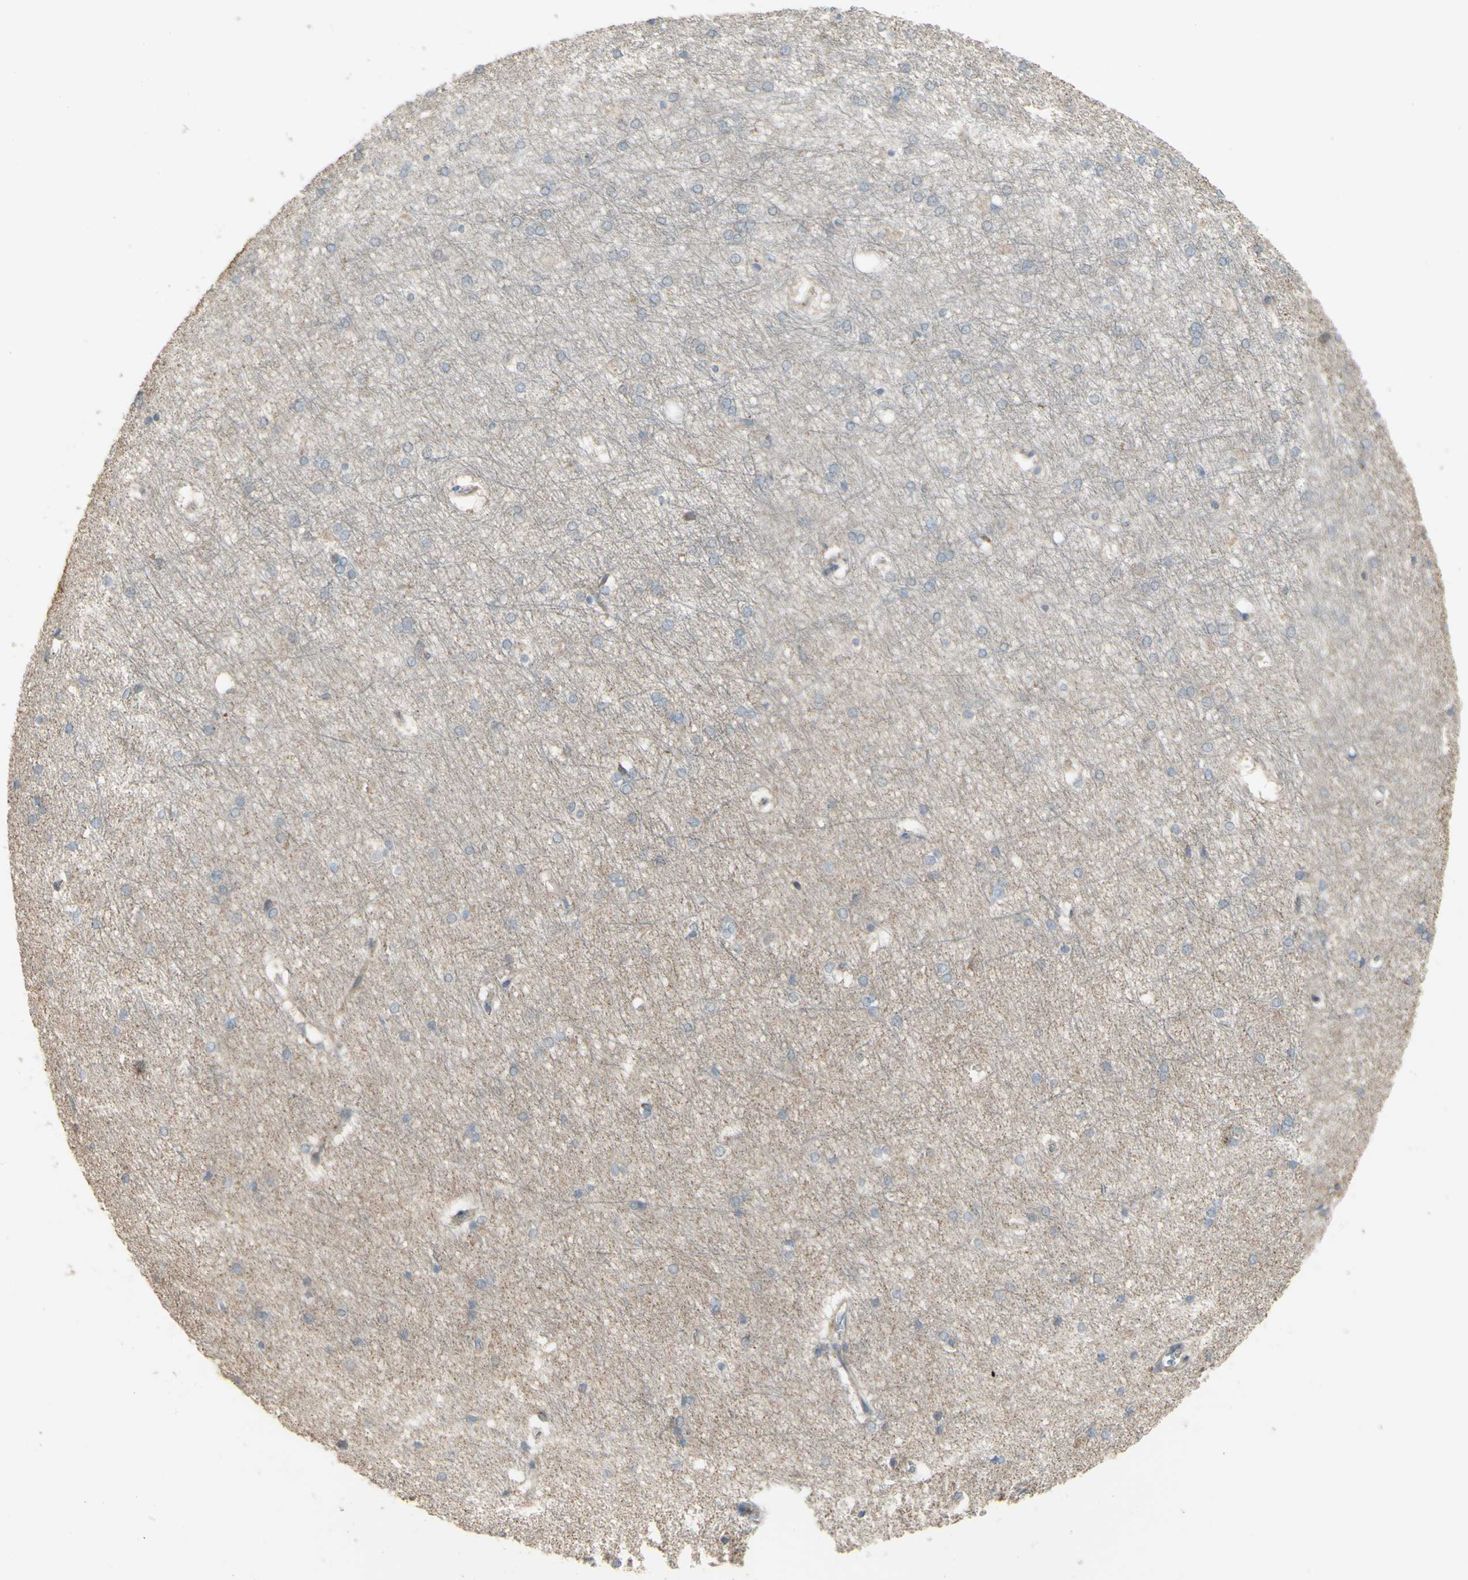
{"staining": {"intensity": "negative", "quantity": "none", "location": "none"}, "tissue": "hippocampus", "cell_type": "Glial cells", "image_type": "normal", "snomed": [{"axis": "morphology", "description": "Normal tissue, NOS"}, {"axis": "topography", "description": "Hippocampus"}], "caption": "This histopathology image is of benign hippocampus stained with immunohistochemistry (IHC) to label a protein in brown with the nuclei are counter-stained blue. There is no positivity in glial cells.", "gene": "GRAMD1B", "patient": {"sex": "female", "age": 19}}